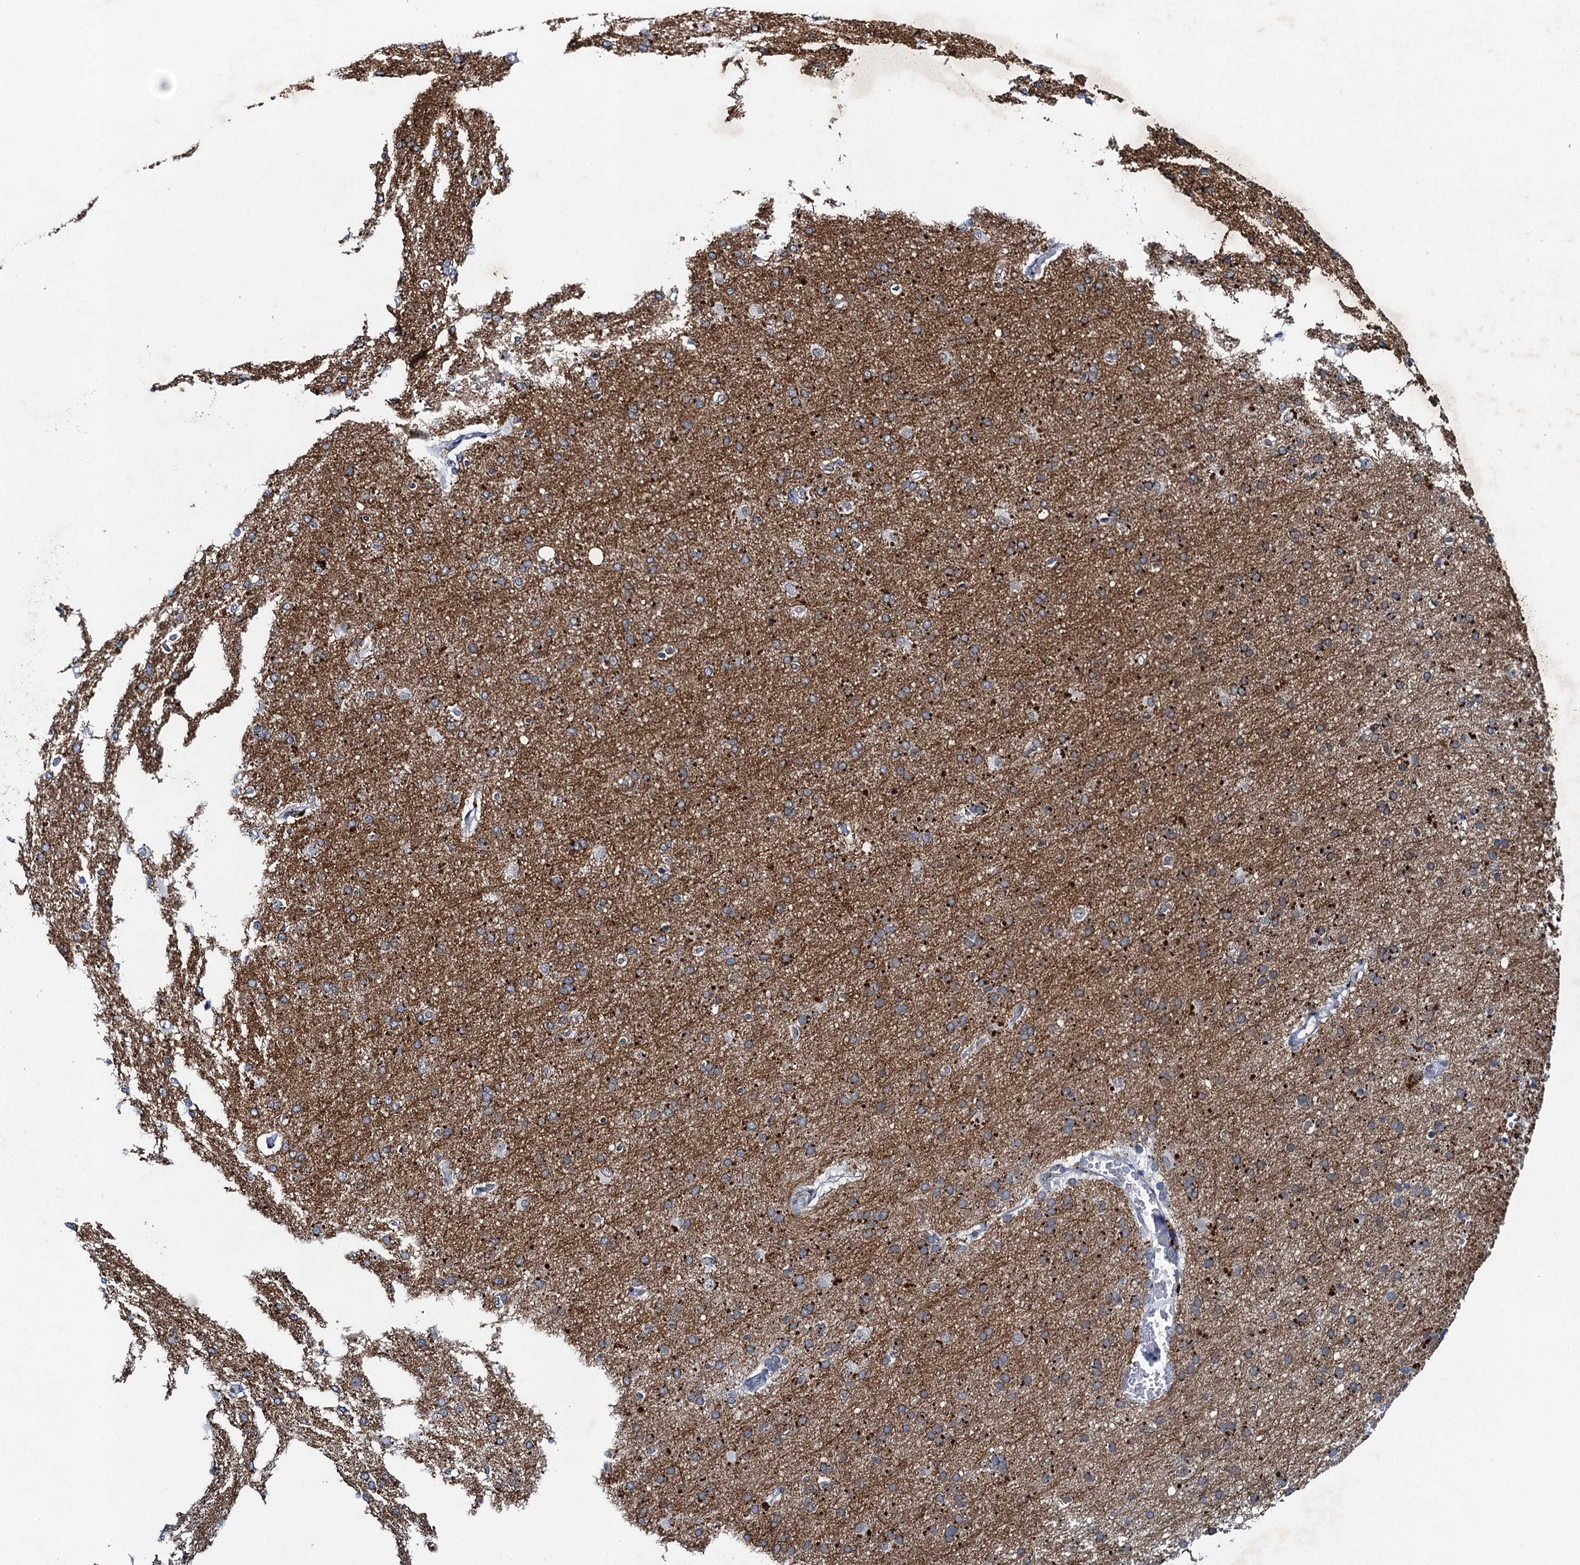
{"staining": {"intensity": "negative", "quantity": "none", "location": "none"}, "tissue": "cerebral cortex", "cell_type": "Endothelial cells", "image_type": "normal", "snomed": [{"axis": "morphology", "description": "Normal tissue, NOS"}, {"axis": "topography", "description": "Cerebral cortex"}], "caption": "High power microscopy micrograph of an immunohistochemistry micrograph of unremarkable cerebral cortex, revealing no significant staining in endothelial cells.", "gene": "ENSG00000230707", "patient": {"sex": "male", "age": 62}}